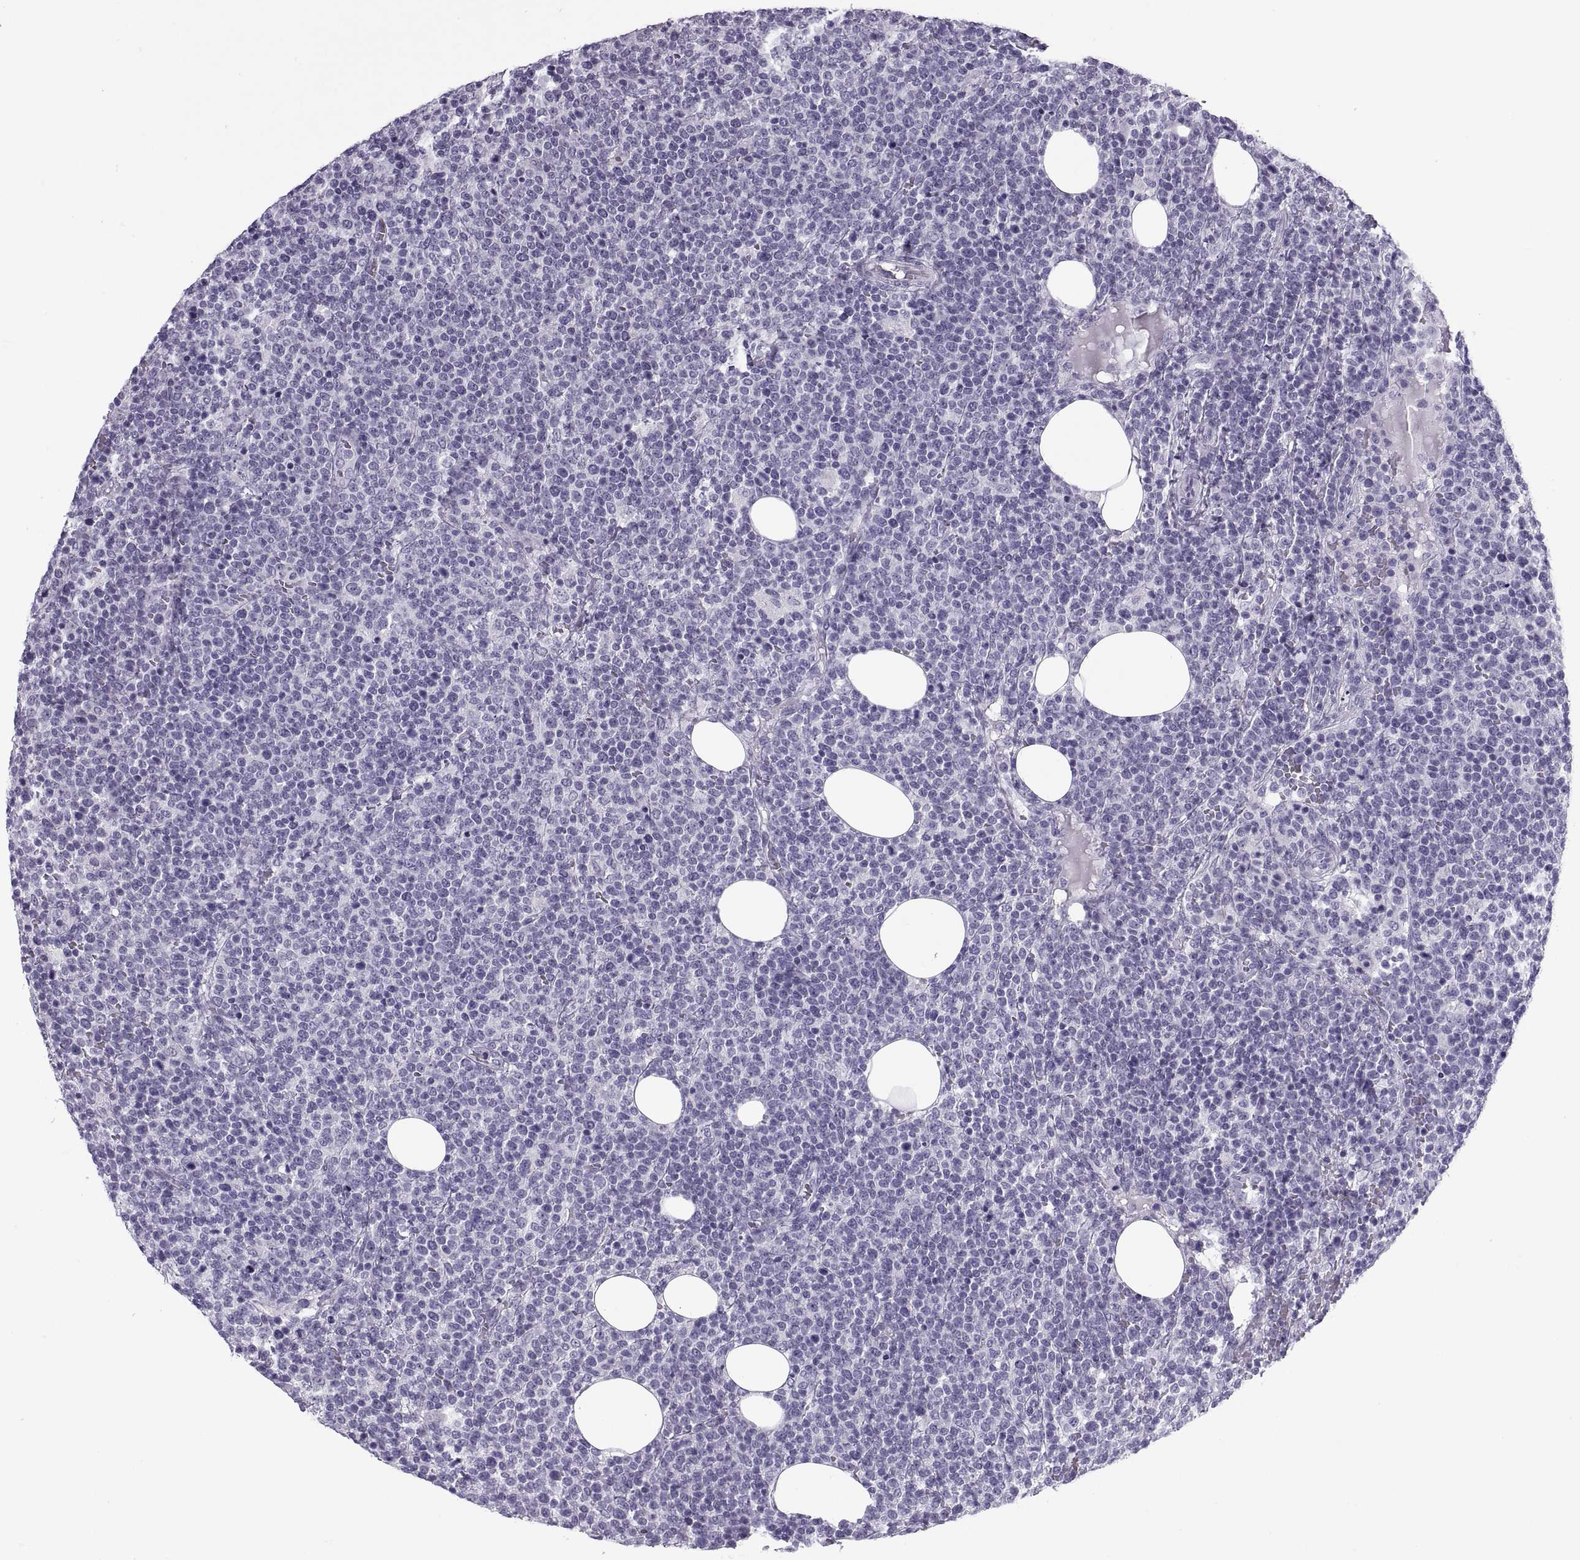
{"staining": {"intensity": "negative", "quantity": "none", "location": "none"}, "tissue": "lymphoma", "cell_type": "Tumor cells", "image_type": "cancer", "snomed": [{"axis": "morphology", "description": "Malignant lymphoma, non-Hodgkin's type, High grade"}, {"axis": "topography", "description": "Lymph node"}], "caption": "High power microscopy histopathology image of an immunohistochemistry photomicrograph of malignant lymphoma, non-Hodgkin's type (high-grade), revealing no significant expression in tumor cells.", "gene": "RLBP1", "patient": {"sex": "male", "age": 61}}